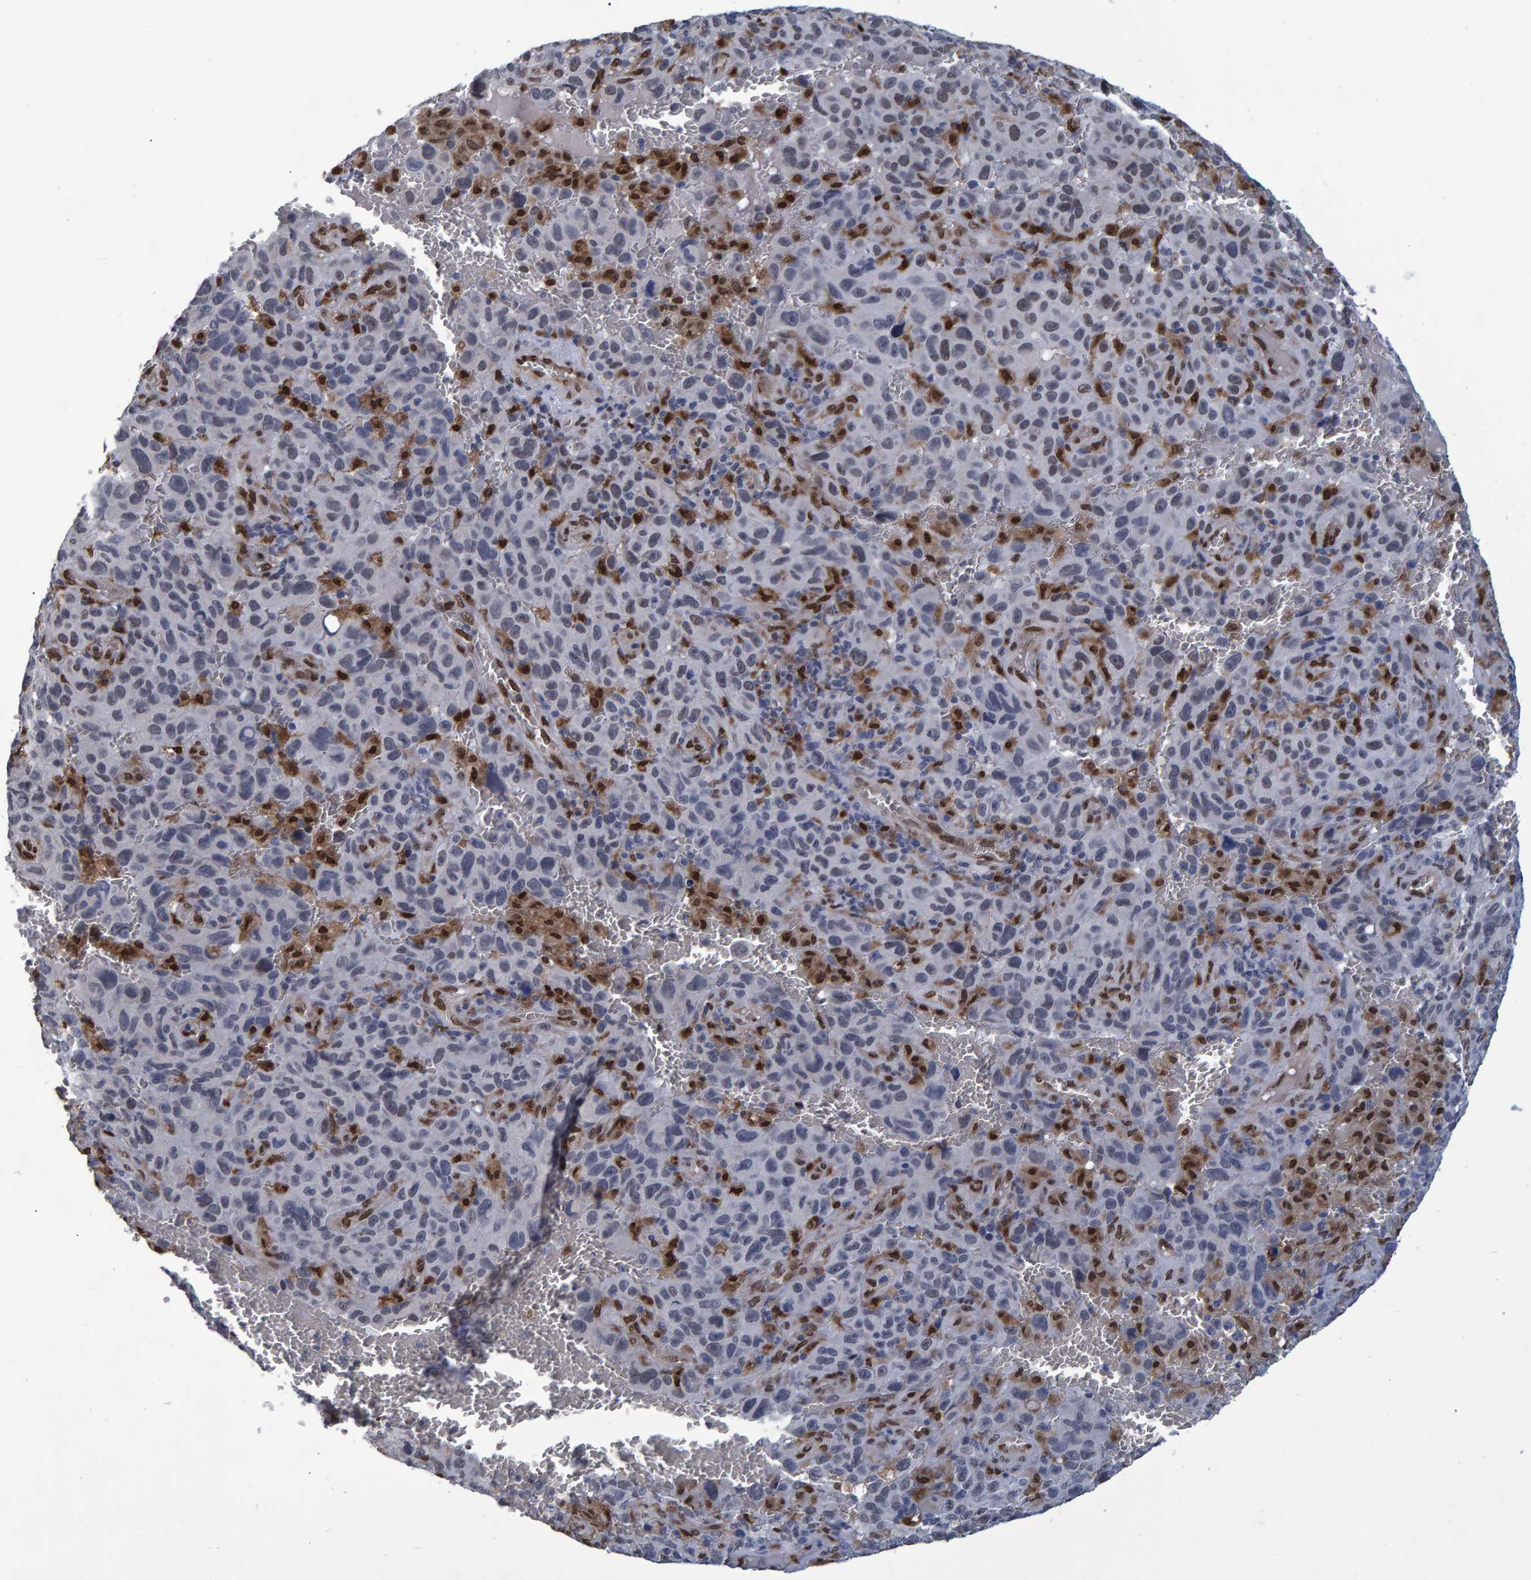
{"staining": {"intensity": "weak", "quantity": "25%-75%", "location": "nuclear"}, "tissue": "melanoma", "cell_type": "Tumor cells", "image_type": "cancer", "snomed": [{"axis": "morphology", "description": "Malignant melanoma, NOS"}, {"axis": "topography", "description": "Skin"}], "caption": "Protein expression analysis of malignant melanoma demonstrates weak nuclear positivity in about 25%-75% of tumor cells.", "gene": "QKI", "patient": {"sex": "female", "age": 82}}